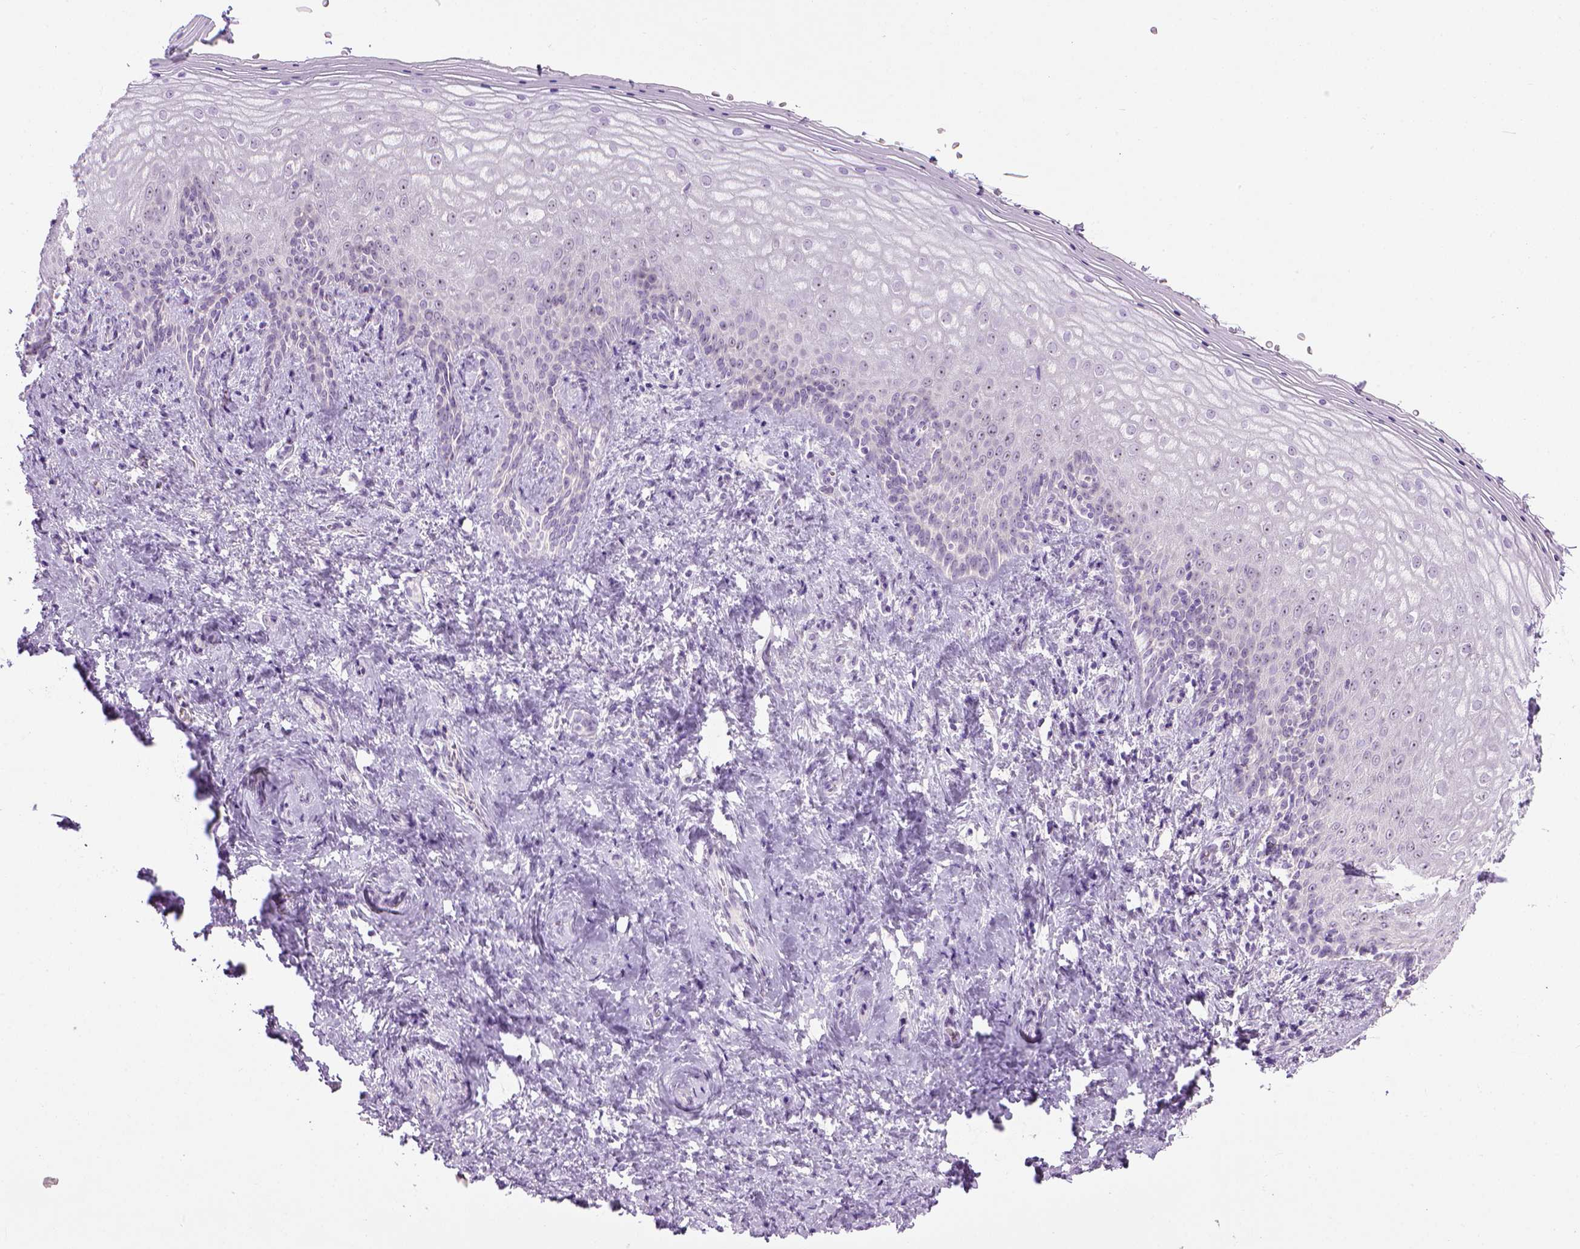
{"staining": {"intensity": "weak", "quantity": "25%-75%", "location": "nuclear"}, "tissue": "vagina", "cell_type": "Squamous epithelial cells", "image_type": "normal", "snomed": [{"axis": "morphology", "description": "Normal tissue, NOS"}, {"axis": "topography", "description": "Vagina"}], "caption": "Protein expression analysis of benign human vagina reveals weak nuclear positivity in approximately 25%-75% of squamous epithelial cells.", "gene": "UTP4", "patient": {"sex": "female", "age": 42}}